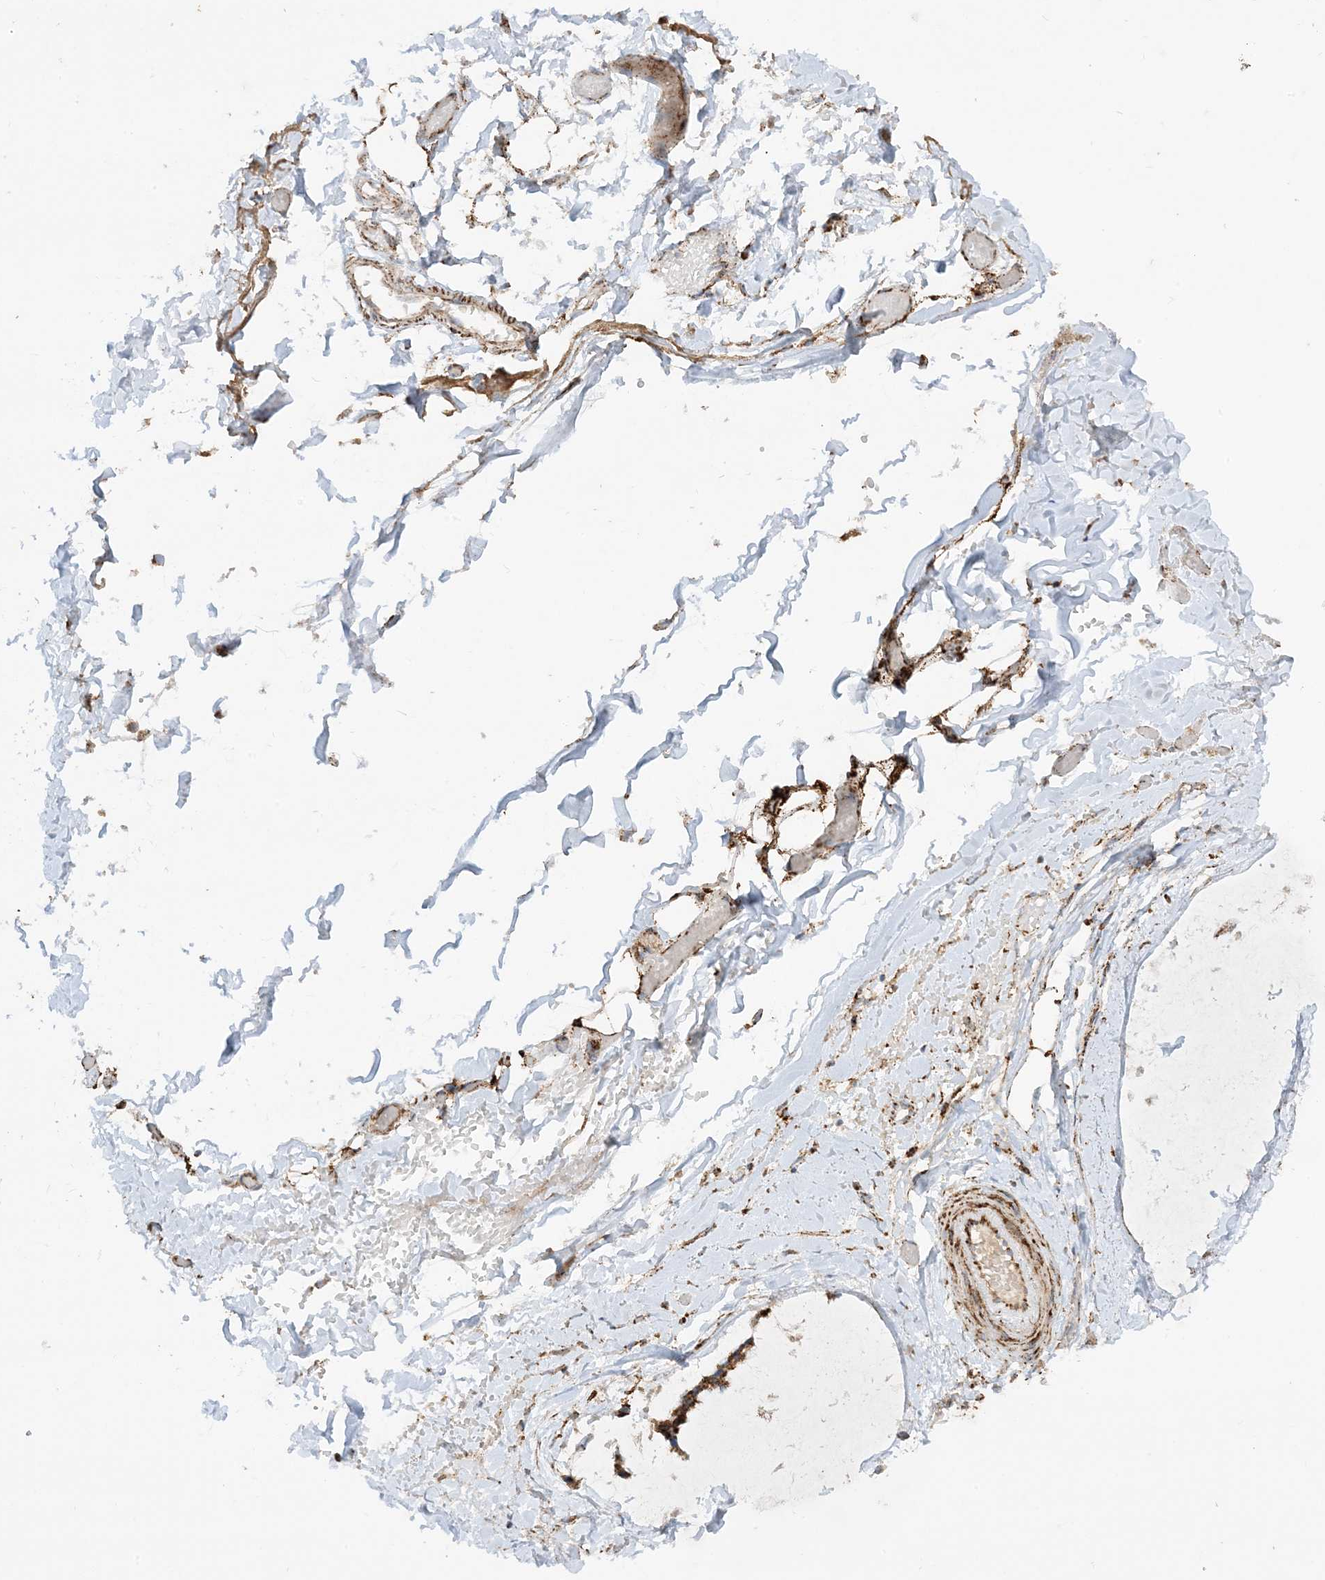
{"staining": {"intensity": "strong", "quantity": ">75%", "location": "cytoplasmic/membranous"}, "tissue": "ovarian cancer", "cell_type": "Tumor cells", "image_type": "cancer", "snomed": [{"axis": "morphology", "description": "Cystadenocarcinoma, mucinous, NOS"}, {"axis": "topography", "description": "Ovary"}], "caption": "A brown stain labels strong cytoplasmic/membranous positivity of a protein in human ovarian mucinous cystadenocarcinoma tumor cells. The protein is shown in brown color, while the nuclei are stained blue.", "gene": "NDUFAF3", "patient": {"sex": "female", "age": 39}}